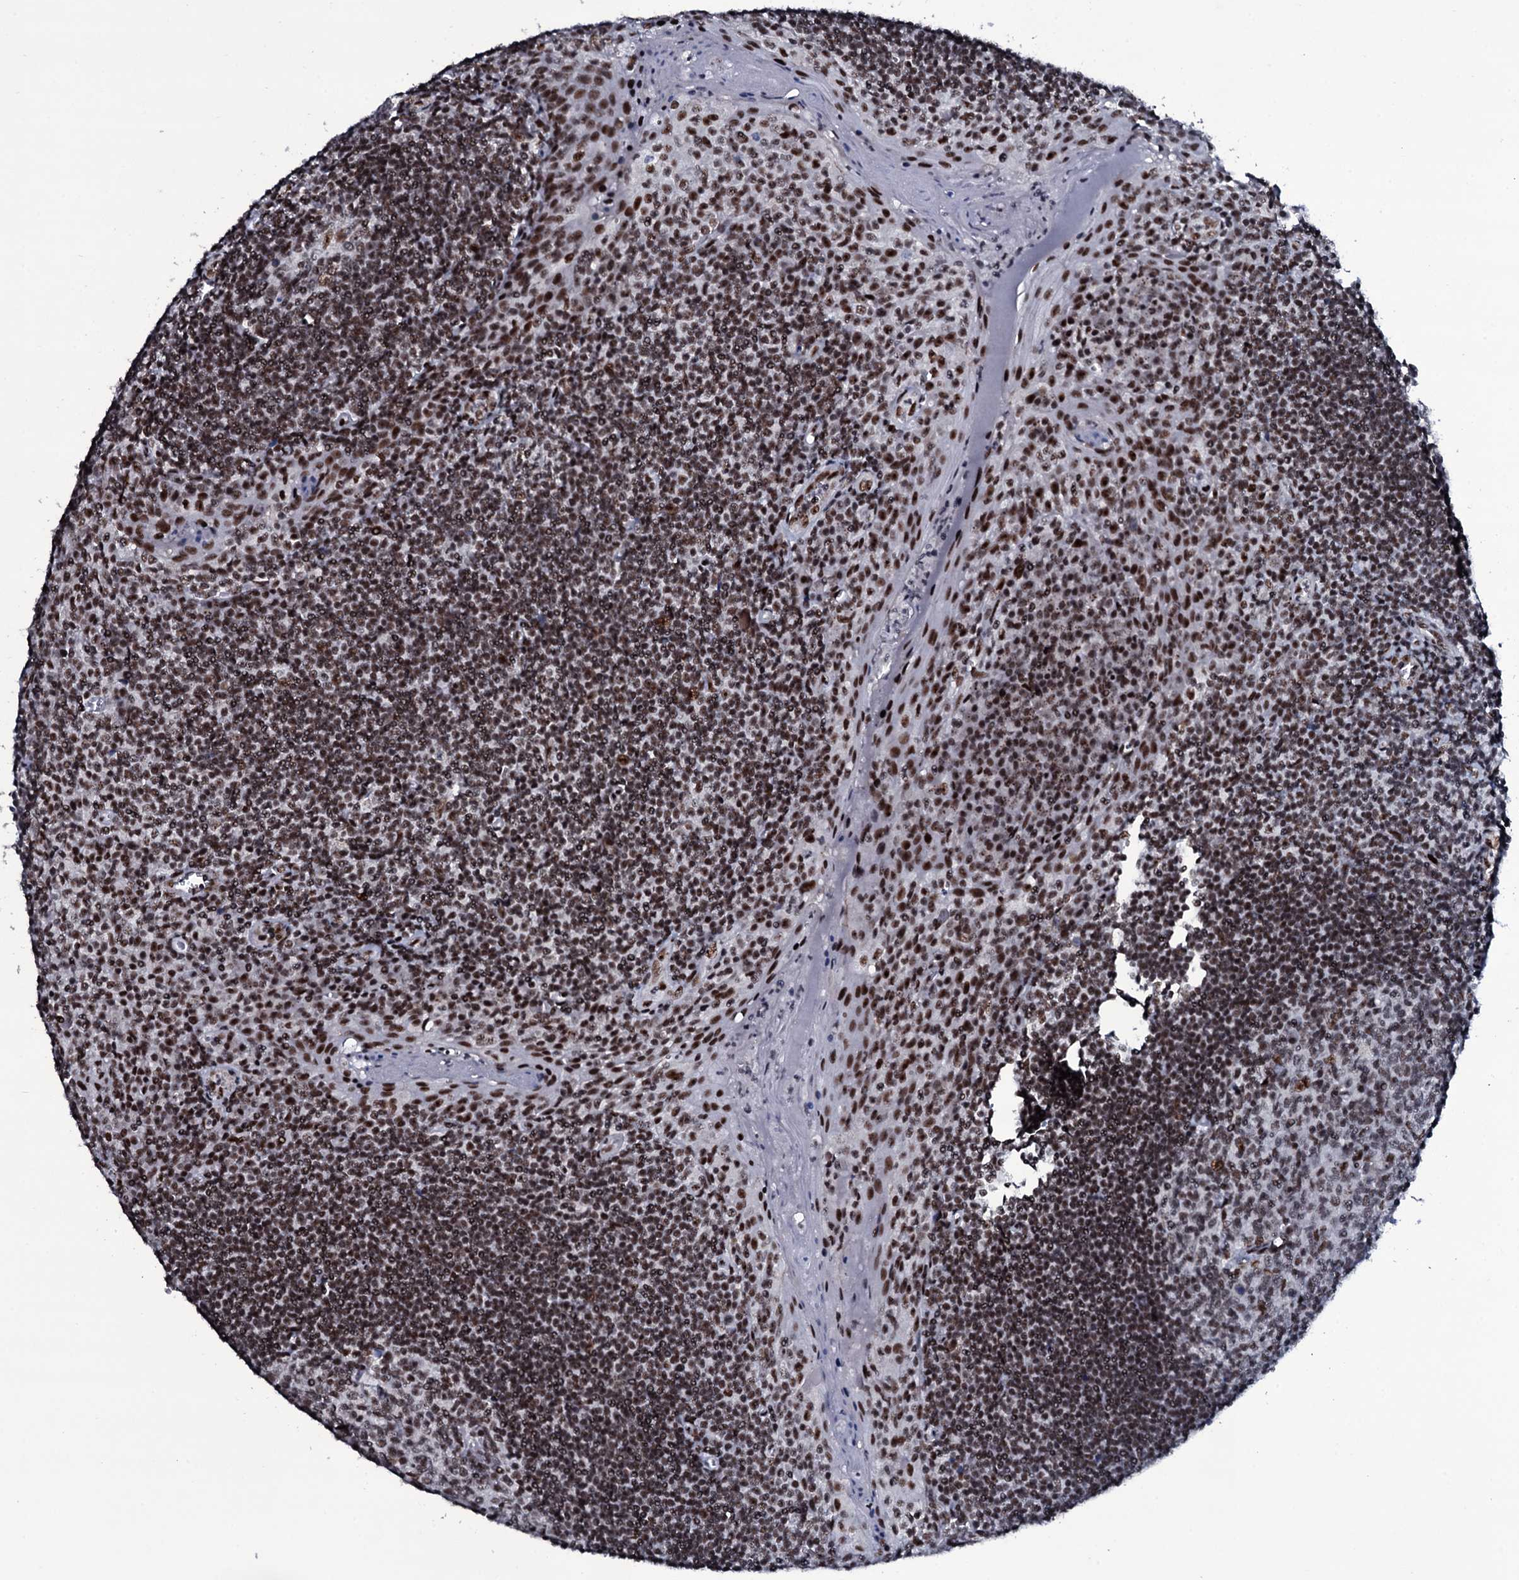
{"staining": {"intensity": "moderate", "quantity": "<25%", "location": "nuclear"}, "tissue": "tonsil", "cell_type": "Germinal center cells", "image_type": "normal", "snomed": [{"axis": "morphology", "description": "Normal tissue, NOS"}, {"axis": "topography", "description": "Tonsil"}], "caption": "Immunohistochemistry (IHC) histopathology image of unremarkable tonsil: tonsil stained using immunohistochemistry displays low levels of moderate protein expression localized specifically in the nuclear of germinal center cells, appearing as a nuclear brown color.", "gene": "ZMIZ2", "patient": {"sex": "male", "age": 27}}